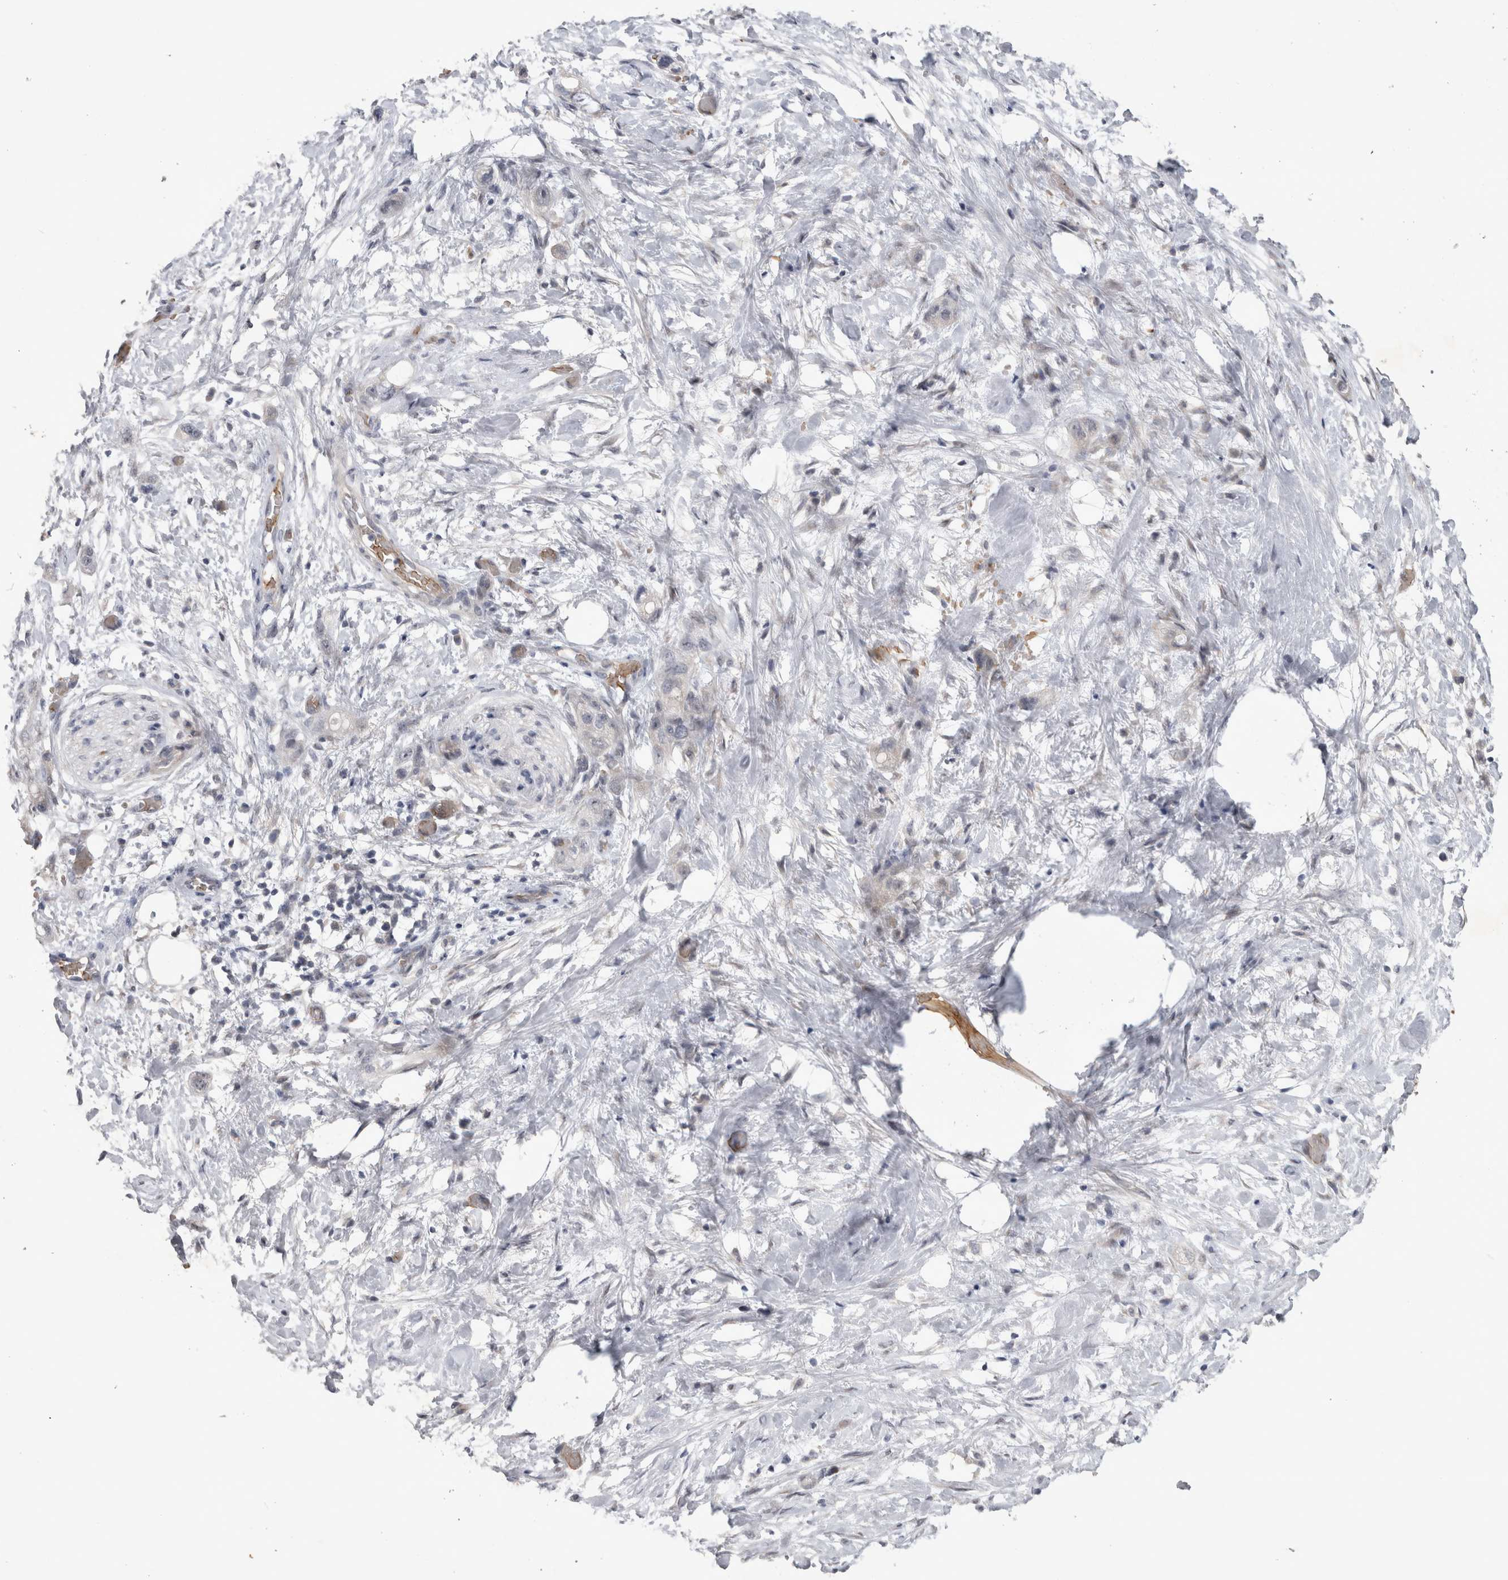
{"staining": {"intensity": "negative", "quantity": "none", "location": "none"}, "tissue": "stomach cancer", "cell_type": "Tumor cells", "image_type": "cancer", "snomed": [{"axis": "morphology", "description": "Adenocarcinoma, NOS"}, {"axis": "topography", "description": "Stomach"}, {"axis": "topography", "description": "Stomach, lower"}], "caption": "Tumor cells are negative for brown protein staining in stomach cancer (adenocarcinoma).", "gene": "IFI44", "patient": {"sex": "female", "age": 48}}